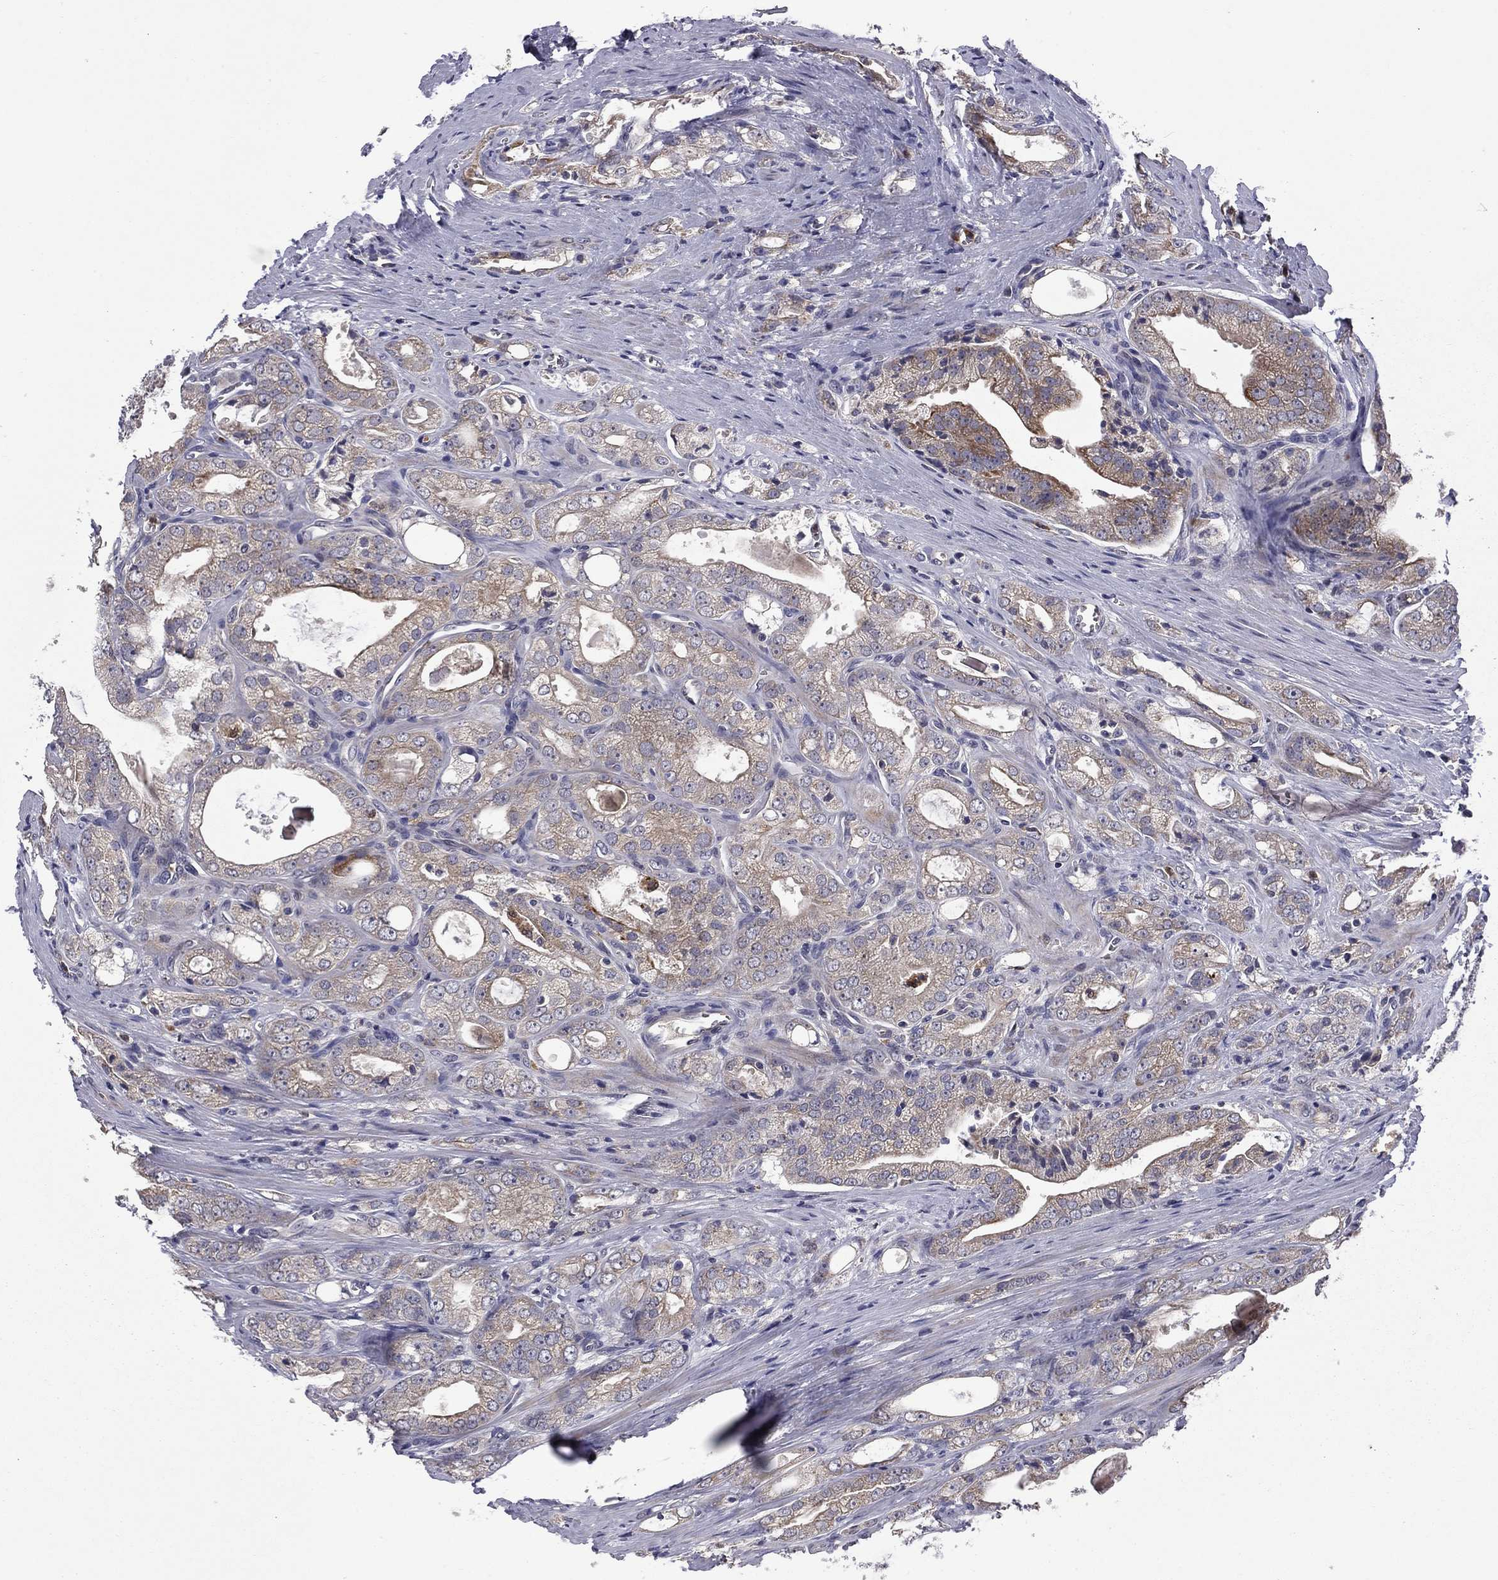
{"staining": {"intensity": "negative", "quantity": "none", "location": "none"}, "tissue": "prostate cancer", "cell_type": "Tumor cells", "image_type": "cancer", "snomed": [{"axis": "morphology", "description": "Adenocarcinoma, NOS"}, {"axis": "morphology", "description": "Adenocarcinoma, High grade"}, {"axis": "topography", "description": "Prostate"}], "caption": "Adenocarcinoma (high-grade) (prostate) stained for a protein using immunohistochemistry (IHC) shows no staining tumor cells.", "gene": "CEACAM7", "patient": {"sex": "male", "age": 70}}